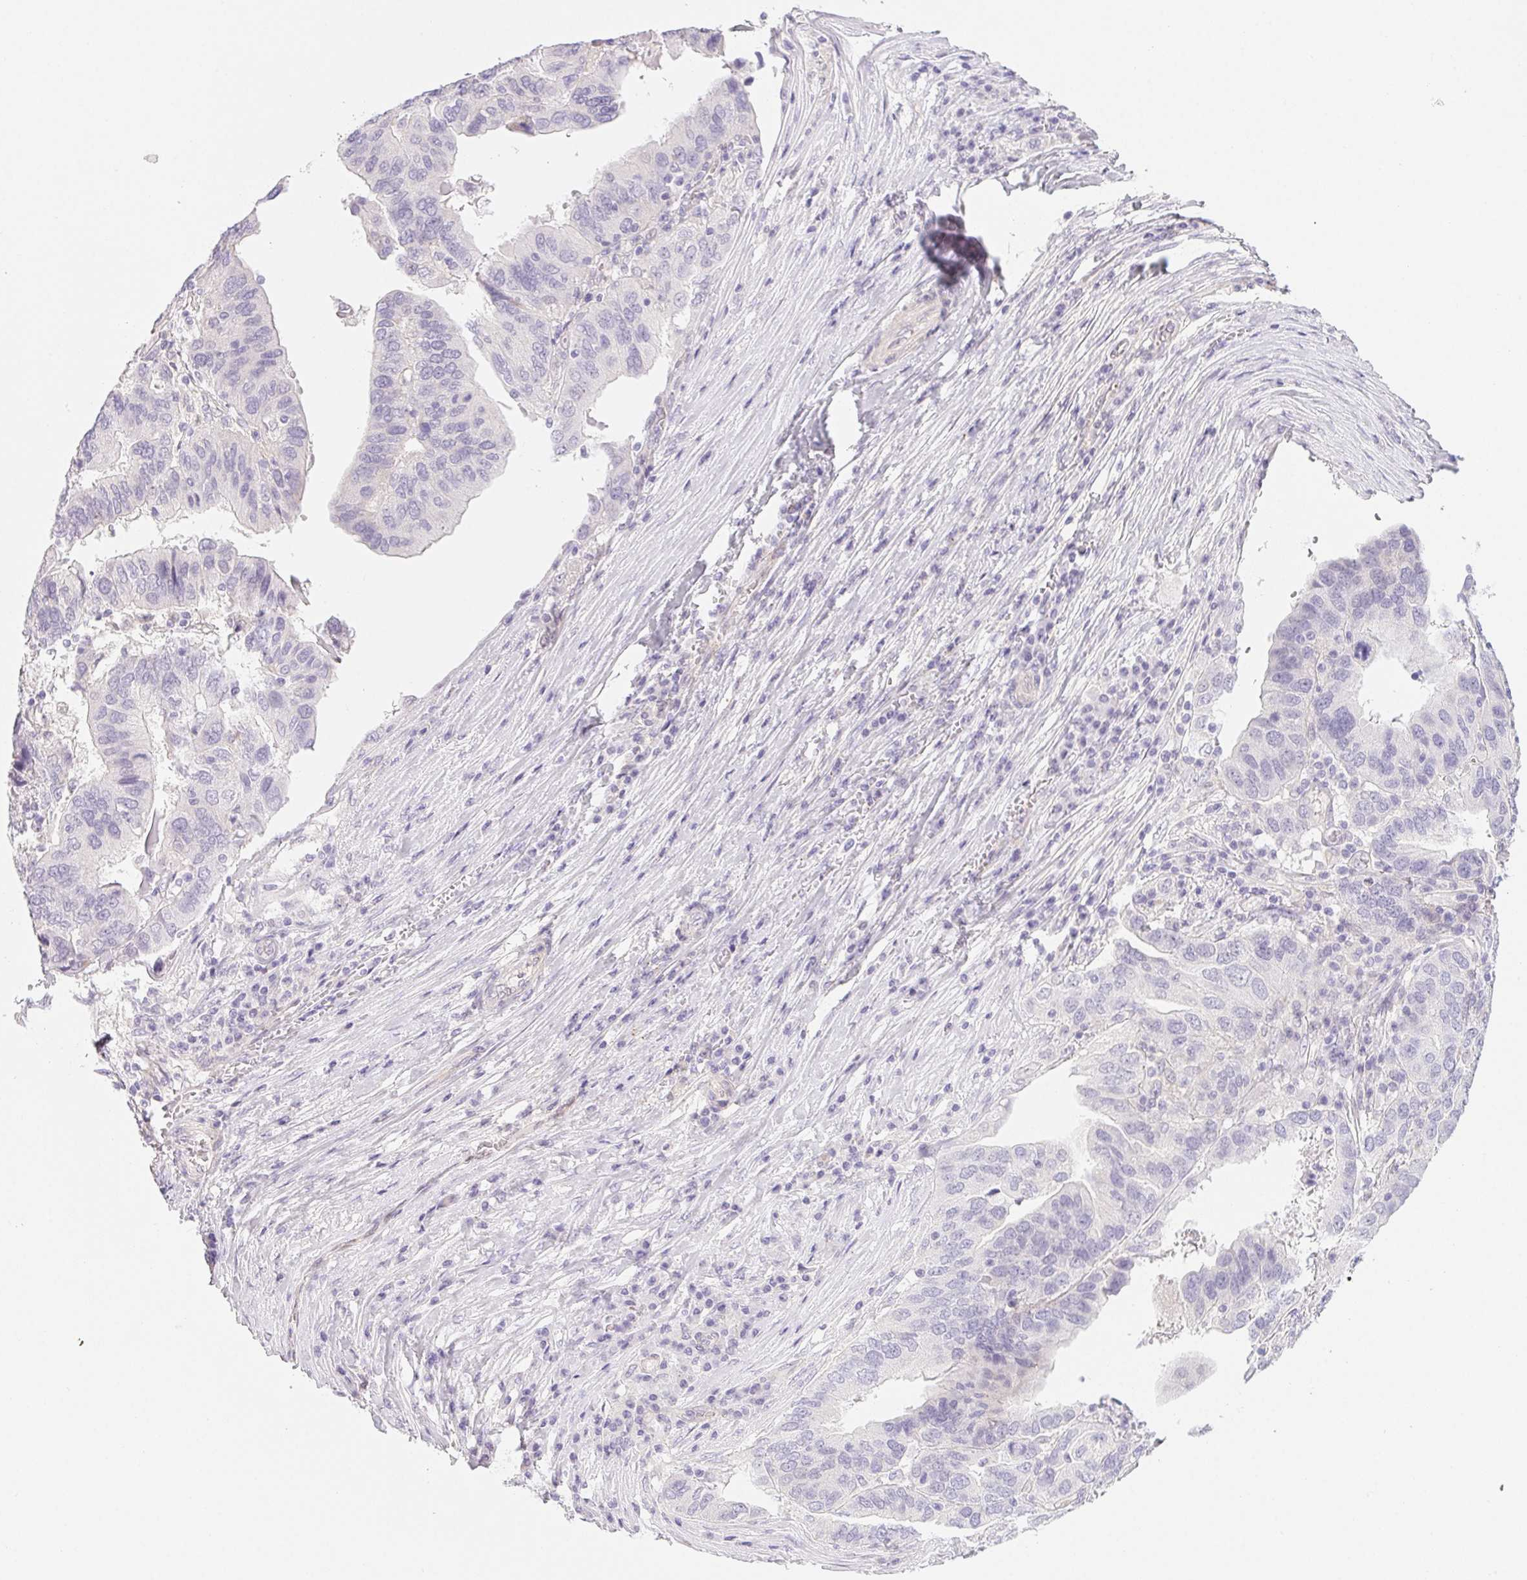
{"staining": {"intensity": "negative", "quantity": "none", "location": "none"}, "tissue": "ovarian cancer", "cell_type": "Tumor cells", "image_type": "cancer", "snomed": [{"axis": "morphology", "description": "Cystadenocarcinoma, serous, NOS"}, {"axis": "topography", "description": "Ovary"}], "caption": "A histopathology image of human ovarian cancer (serous cystadenocarcinoma) is negative for staining in tumor cells.", "gene": "CTNND2", "patient": {"sex": "female", "age": 79}}